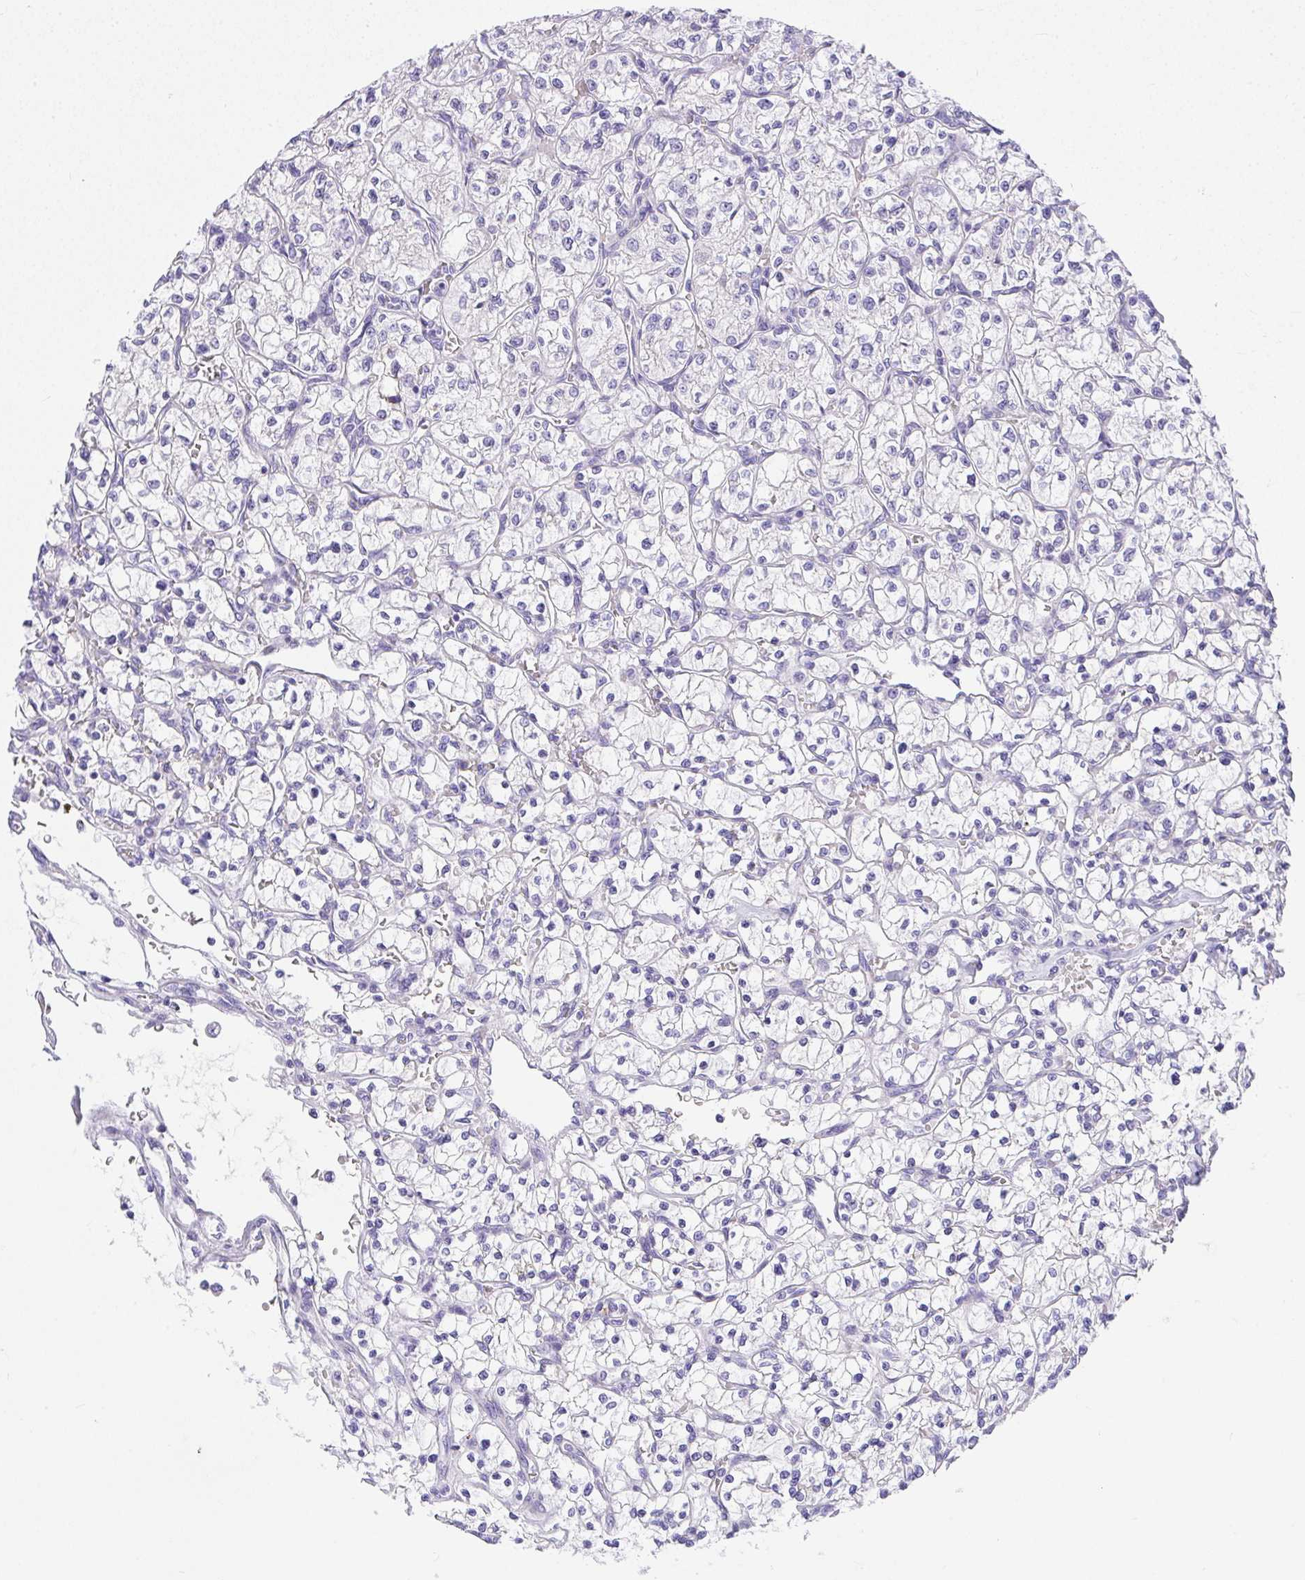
{"staining": {"intensity": "negative", "quantity": "none", "location": "none"}, "tissue": "renal cancer", "cell_type": "Tumor cells", "image_type": "cancer", "snomed": [{"axis": "morphology", "description": "Adenocarcinoma, NOS"}, {"axis": "topography", "description": "Kidney"}], "caption": "Adenocarcinoma (renal) stained for a protein using IHC shows no positivity tumor cells.", "gene": "ADRA2C", "patient": {"sex": "female", "age": 64}}